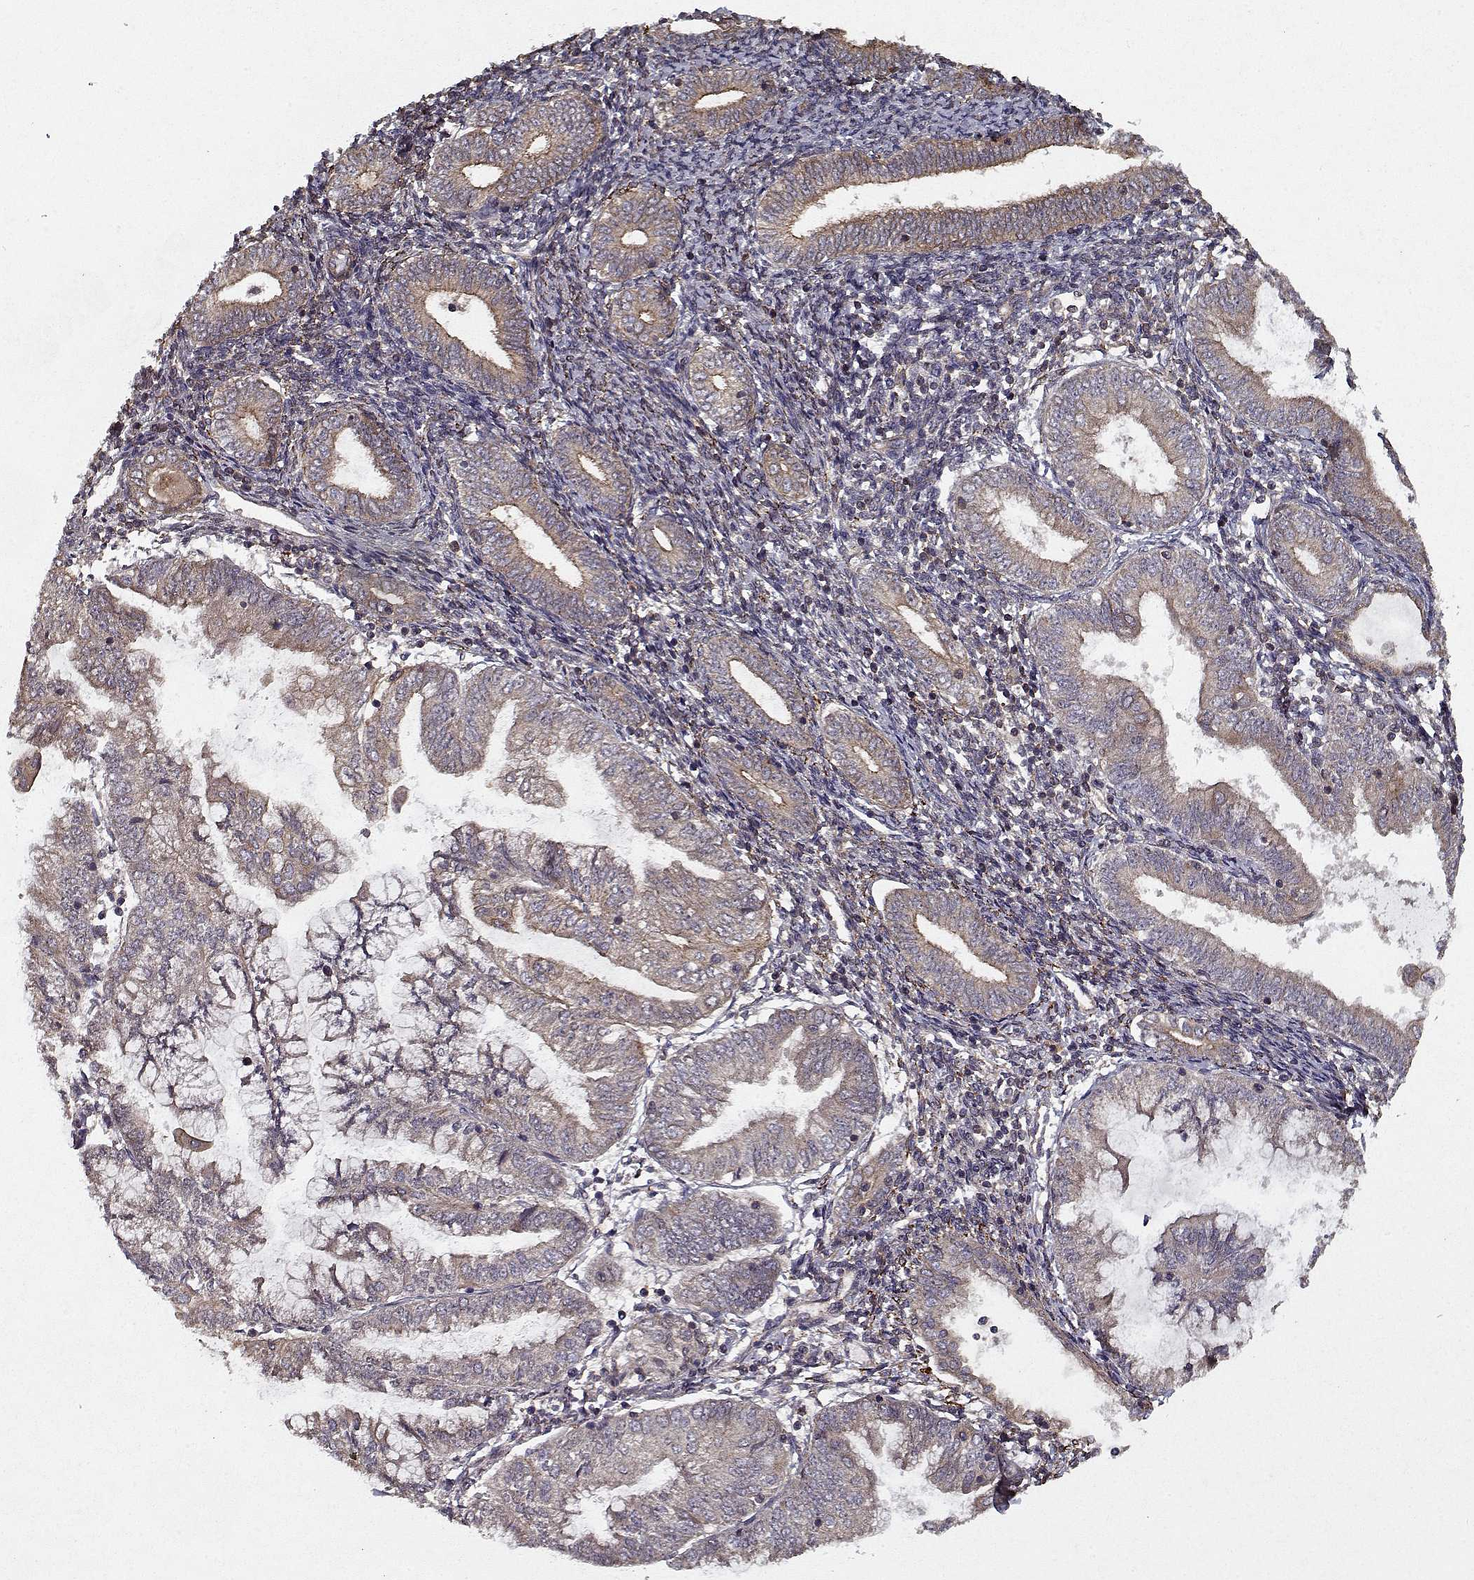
{"staining": {"intensity": "moderate", "quantity": "<25%", "location": "cytoplasmic/membranous"}, "tissue": "endometrial cancer", "cell_type": "Tumor cells", "image_type": "cancer", "snomed": [{"axis": "morphology", "description": "Adenocarcinoma, NOS"}, {"axis": "topography", "description": "Endometrium"}], "caption": "DAB immunohistochemical staining of endometrial cancer reveals moderate cytoplasmic/membranous protein staining in approximately <25% of tumor cells.", "gene": "PPP1R12A", "patient": {"sex": "female", "age": 55}}